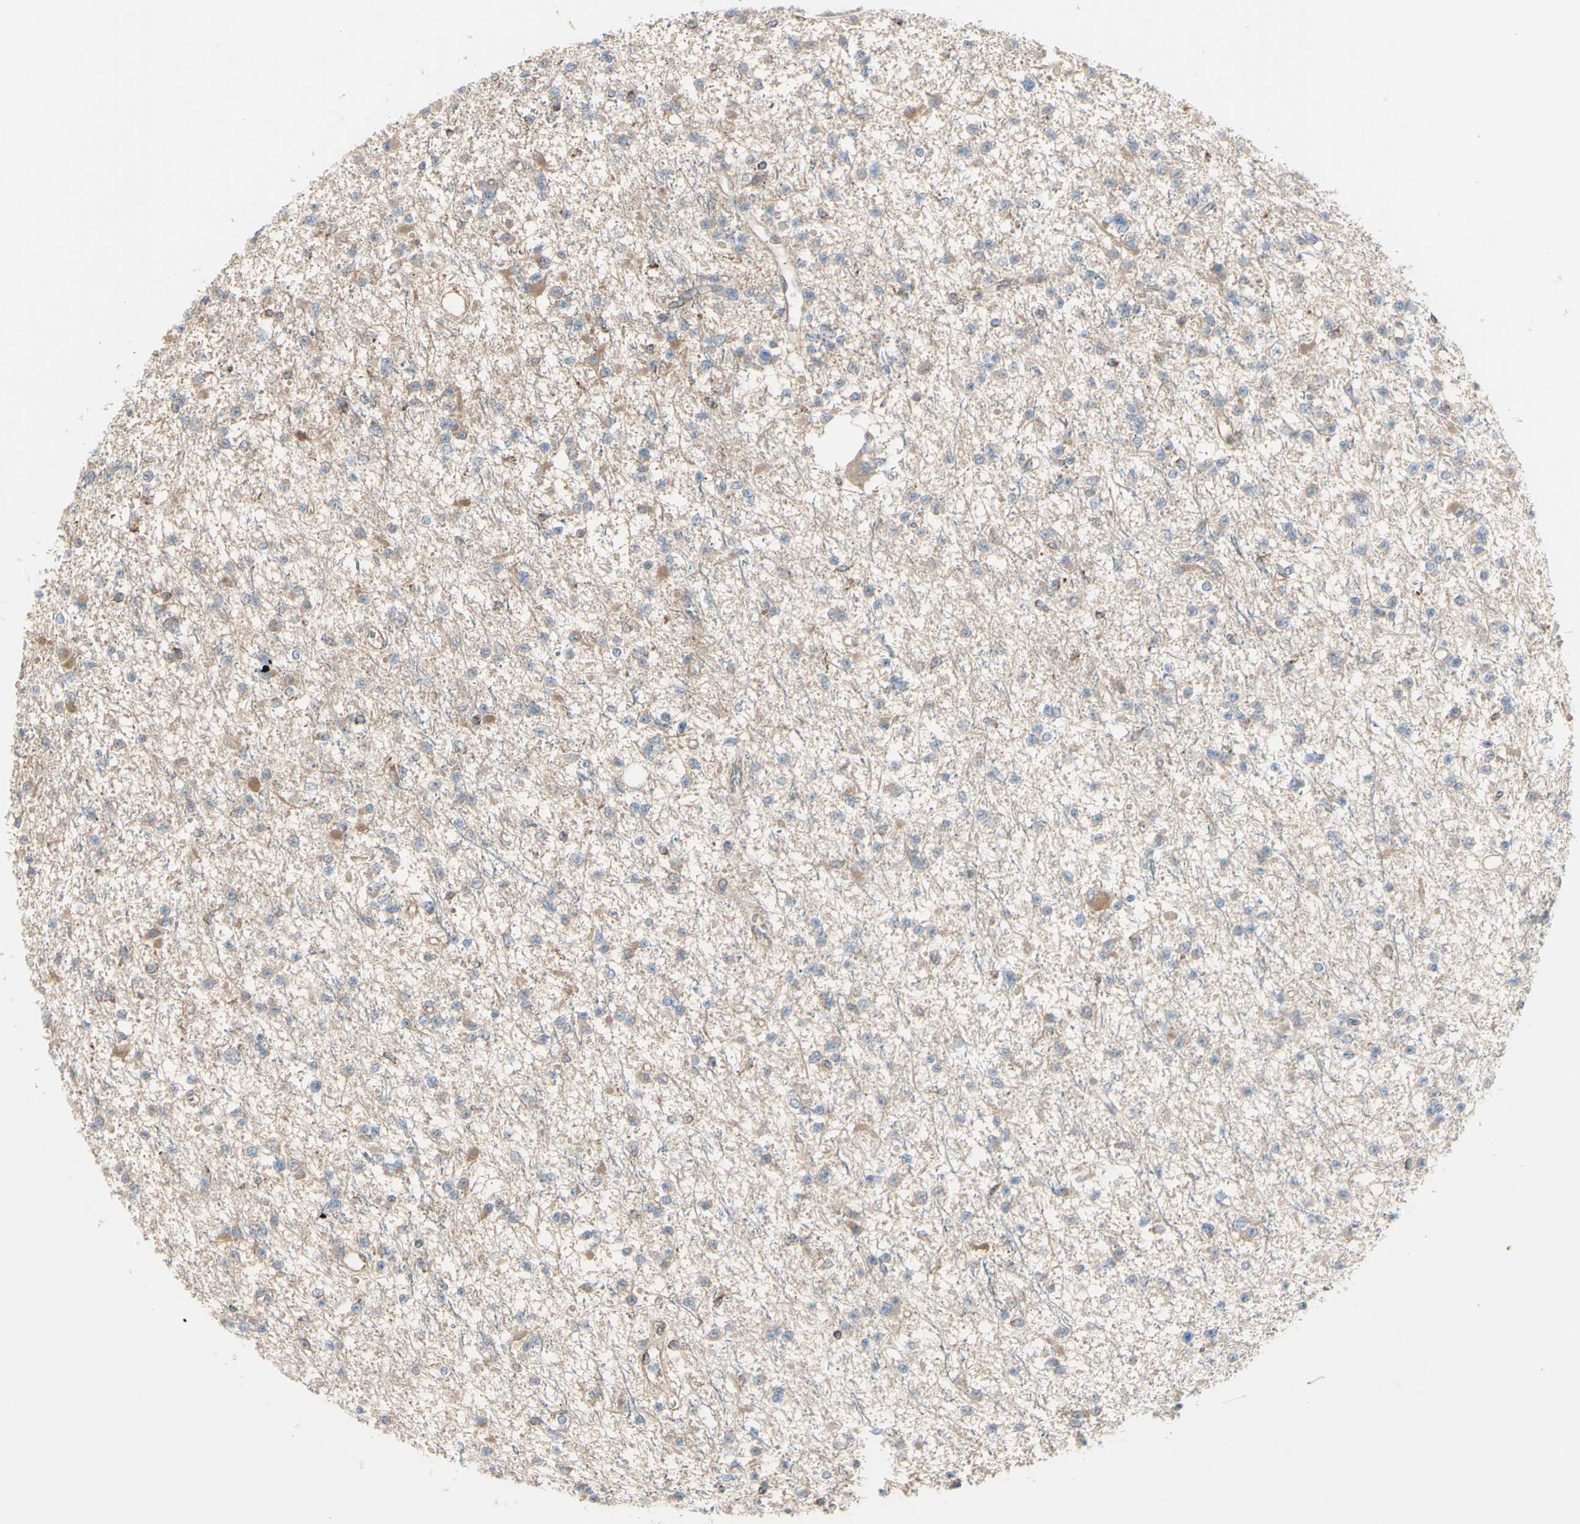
{"staining": {"intensity": "weak", "quantity": "<25%", "location": "cytoplasmic/membranous"}, "tissue": "glioma", "cell_type": "Tumor cells", "image_type": "cancer", "snomed": [{"axis": "morphology", "description": "Glioma, malignant, Low grade"}, {"axis": "topography", "description": "Brain"}], "caption": "Tumor cells show no significant protein positivity in glioma. The staining was performed using DAB (3,3'-diaminobenzidine) to visualize the protein expression in brown, while the nuclei were stained in blue with hematoxylin (Magnification: 20x).", "gene": "IGSF9B", "patient": {"sex": "female", "age": 22}}